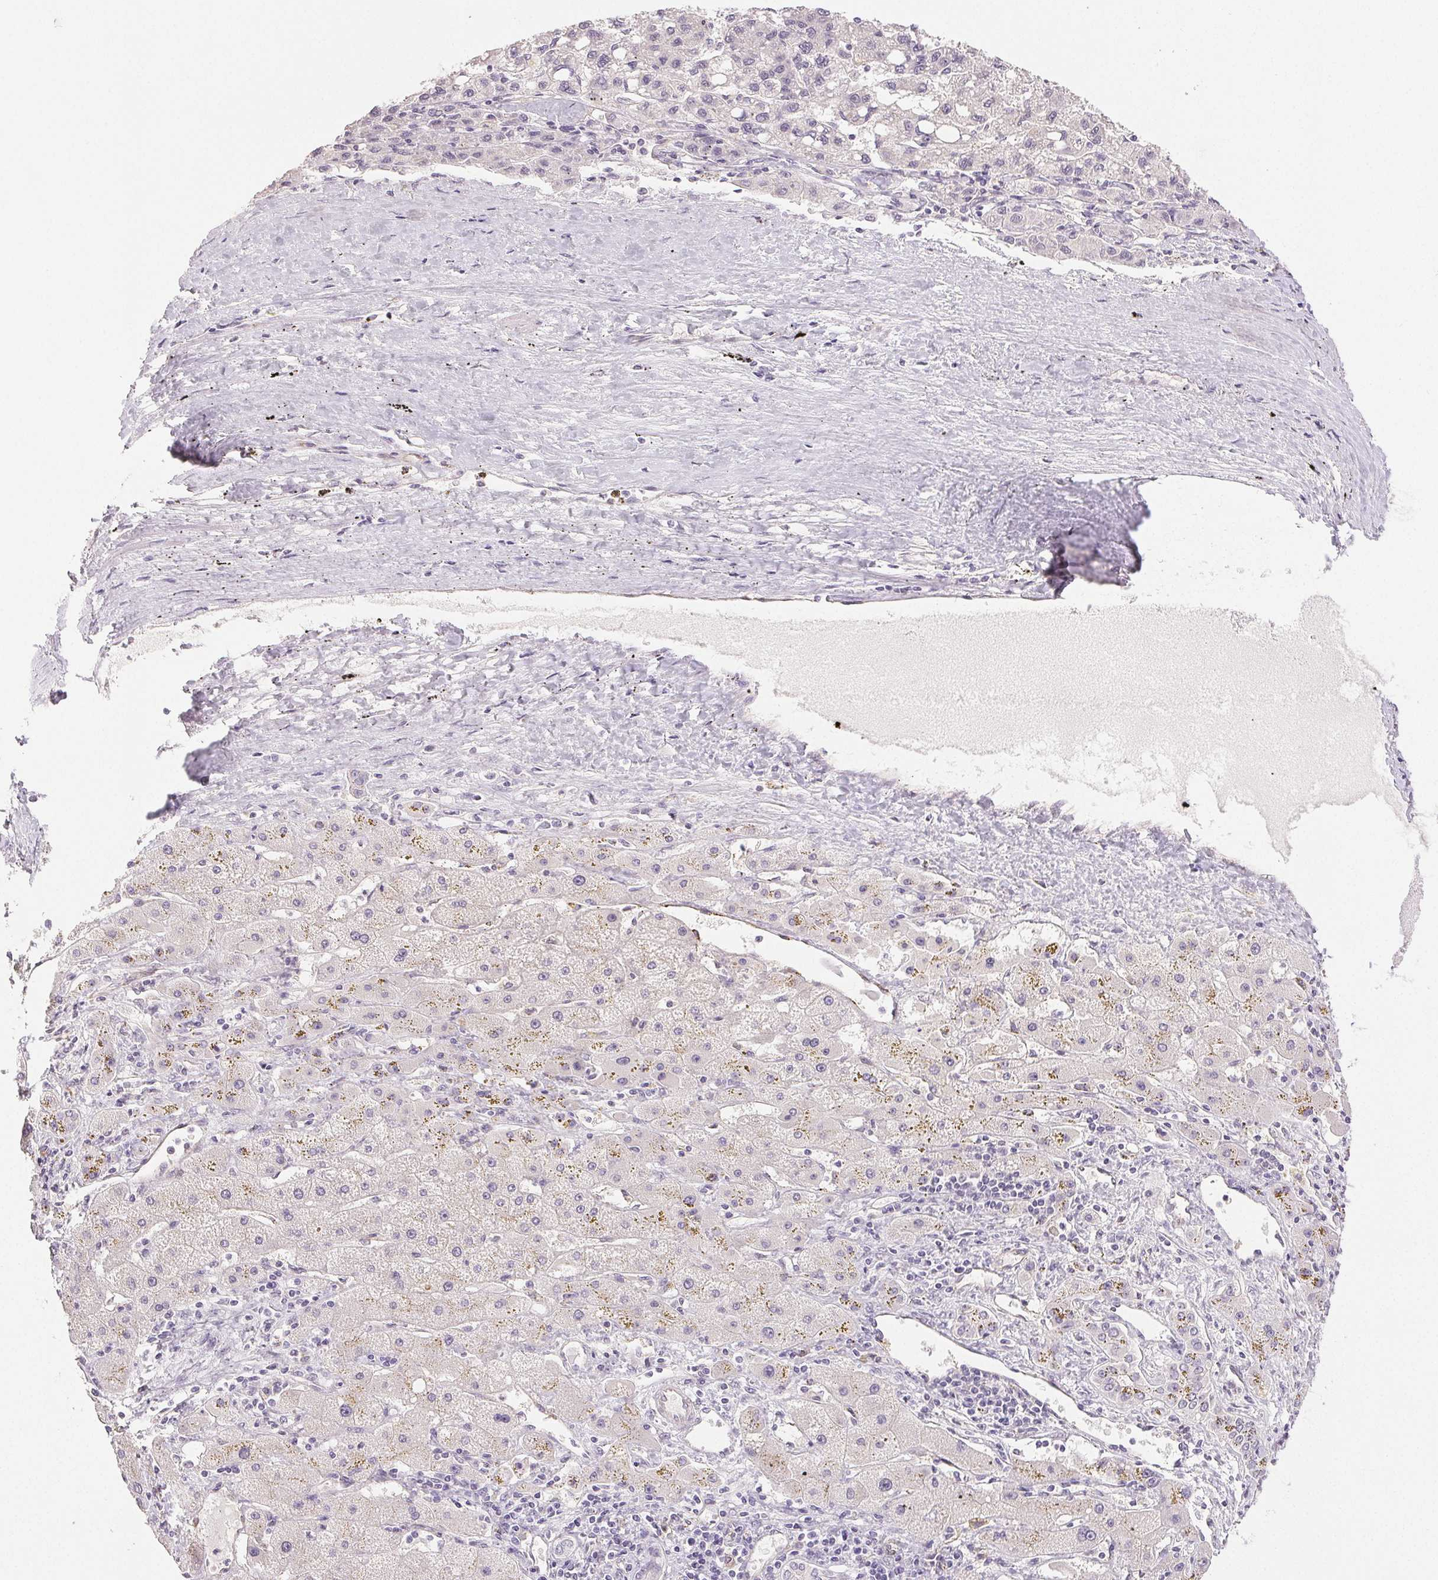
{"staining": {"intensity": "negative", "quantity": "none", "location": "none"}, "tissue": "liver cancer", "cell_type": "Tumor cells", "image_type": "cancer", "snomed": [{"axis": "morphology", "description": "Carcinoma, Hepatocellular, NOS"}, {"axis": "topography", "description": "Liver"}], "caption": "High power microscopy histopathology image of an immunohistochemistry (IHC) image of liver cancer (hepatocellular carcinoma), revealing no significant expression in tumor cells. (Brightfield microscopy of DAB immunohistochemistry (IHC) at high magnification).", "gene": "PLCB1", "patient": {"sex": "female", "age": 82}}